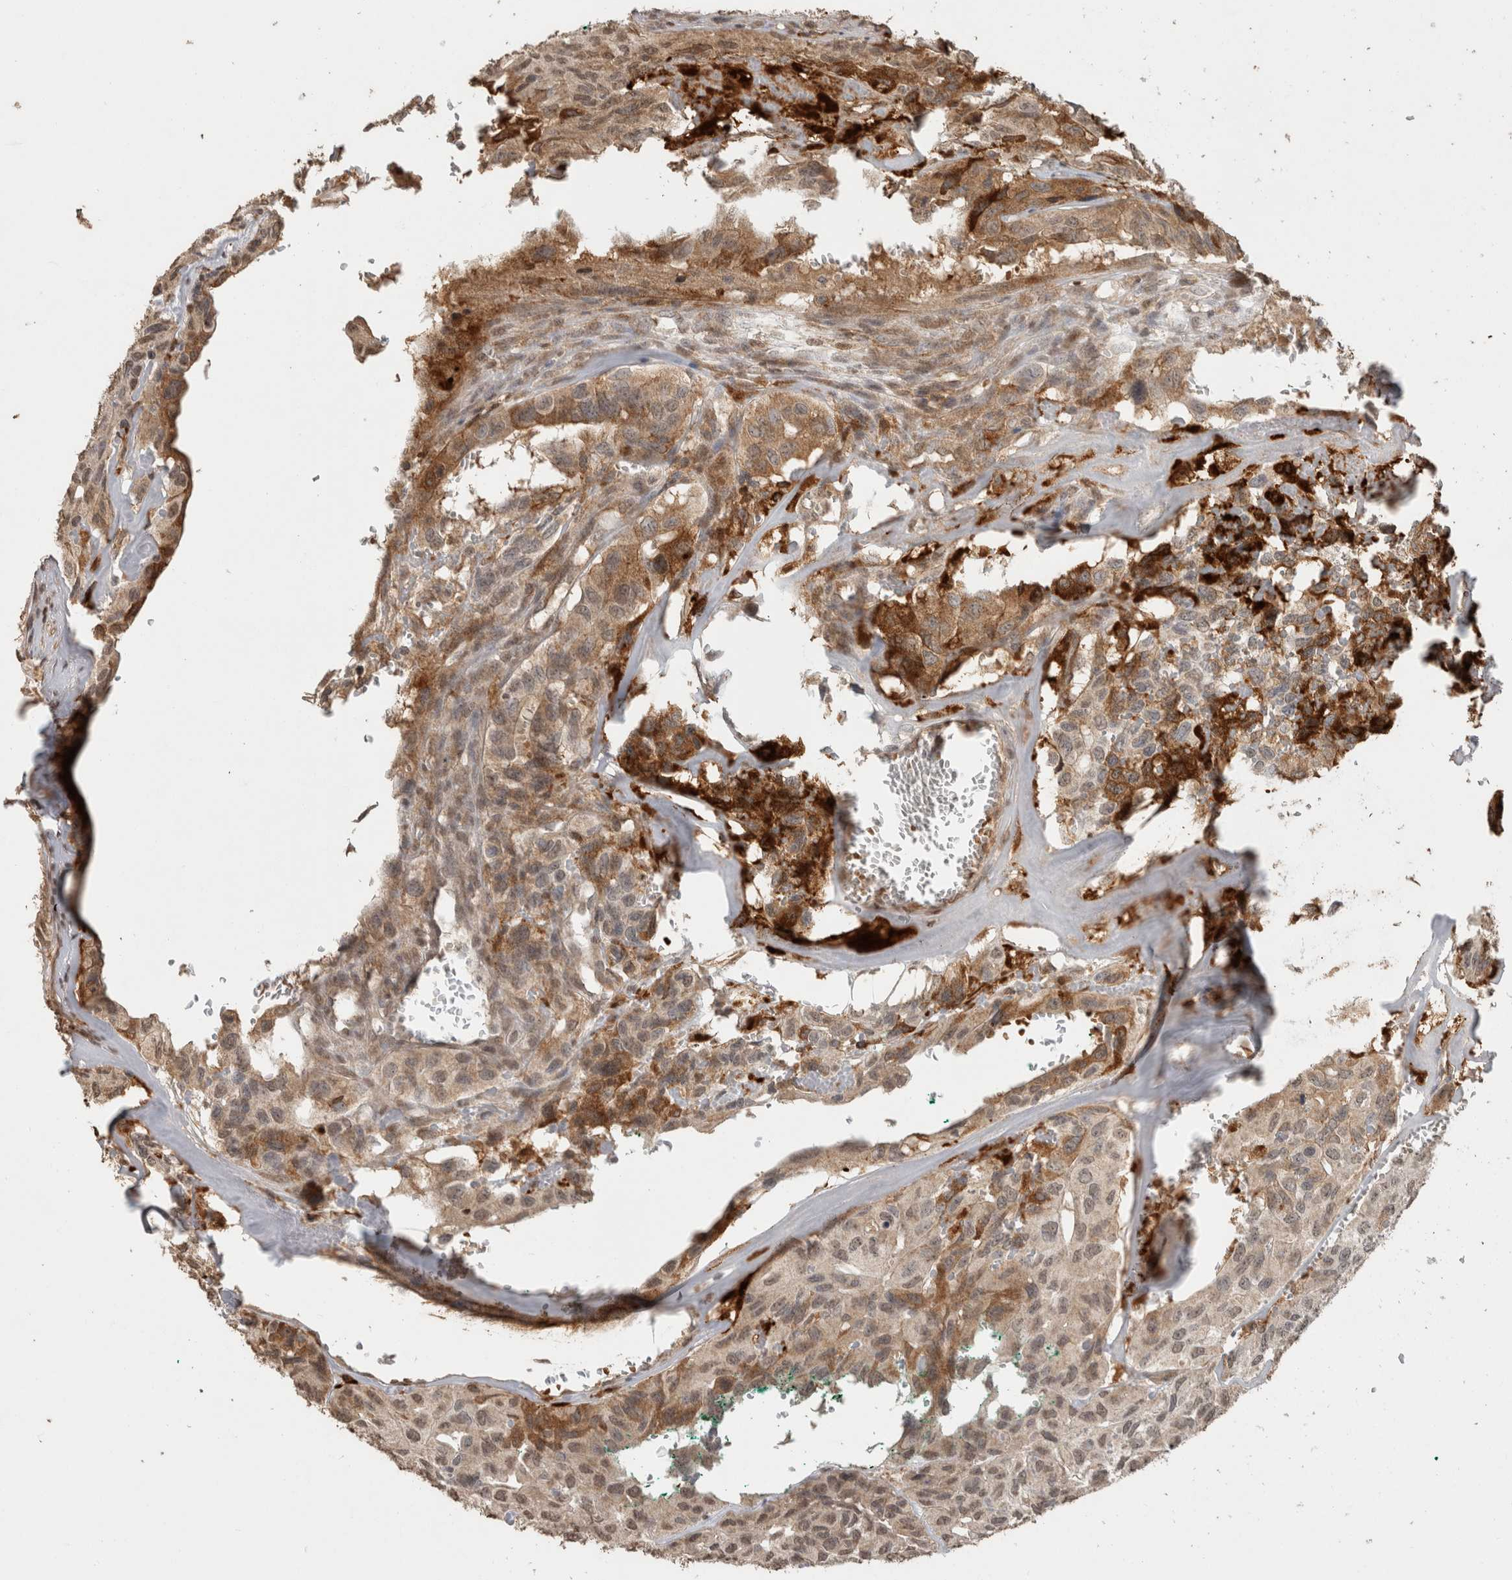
{"staining": {"intensity": "weak", "quantity": "25%-75%", "location": "nuclear"}, "tissue": "head and neck cancer", "cell_type": "Tumor cells", "image_type": "cancer", "snomed": [{"axis": "morphology", "description": "Adenocarcinoma, NOS"}, {"axis": "topography", "description": "Salivary gland, NOS"}, {"axis": "topography", "description": "Head-Neck"}], "caption": "Head and neck cancer (adenocarcinoma) stained for a protein shows weak nuclear positivity in tumor cells.", "gene": "FAM3A", "patient": {"sex": "female", "age": 76}}